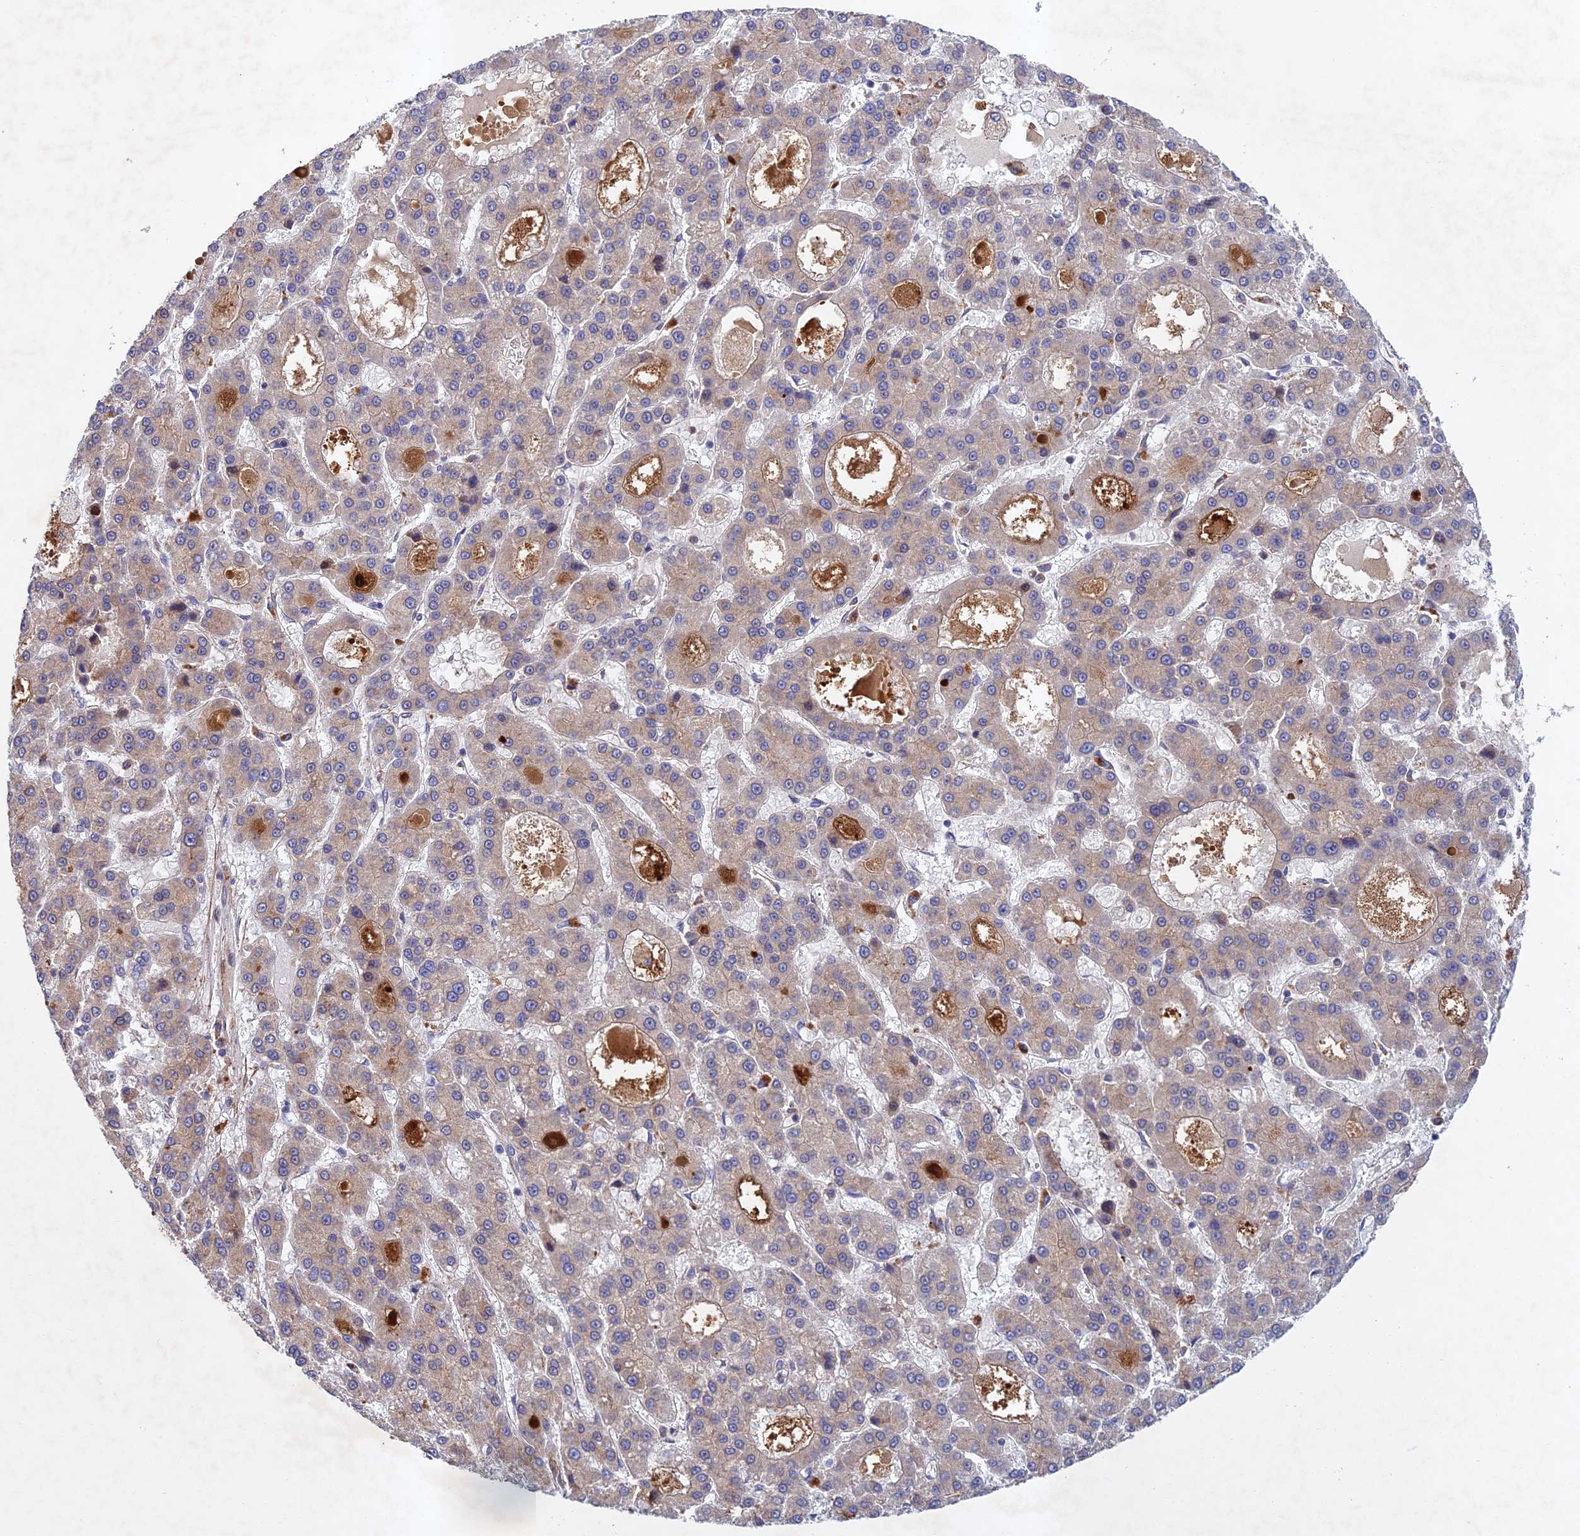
{"staining": {"intensity": "weak", "quantity": ">75%", "location": "cytoplasmic/membranous"}, "tissue": "liver cancer", "cell_type": "Tumor cells", "image_type": "cancer", "snomed": [{"axis": "morphology", "description": "Carcinoma, Hepatocellular, NOS"}, {"axis": "topography", "description": "Liver"}], "caption": "This image demonstrates immunohistochemistry (IHC) staining of human liver cancer (hepatocellular carcinoma), with low weak cytoplasmic/membranous expression in about >75% of tumor cells.", "gene": "RALGAPA2", "patient": {"sex": "male", "age": 70}}